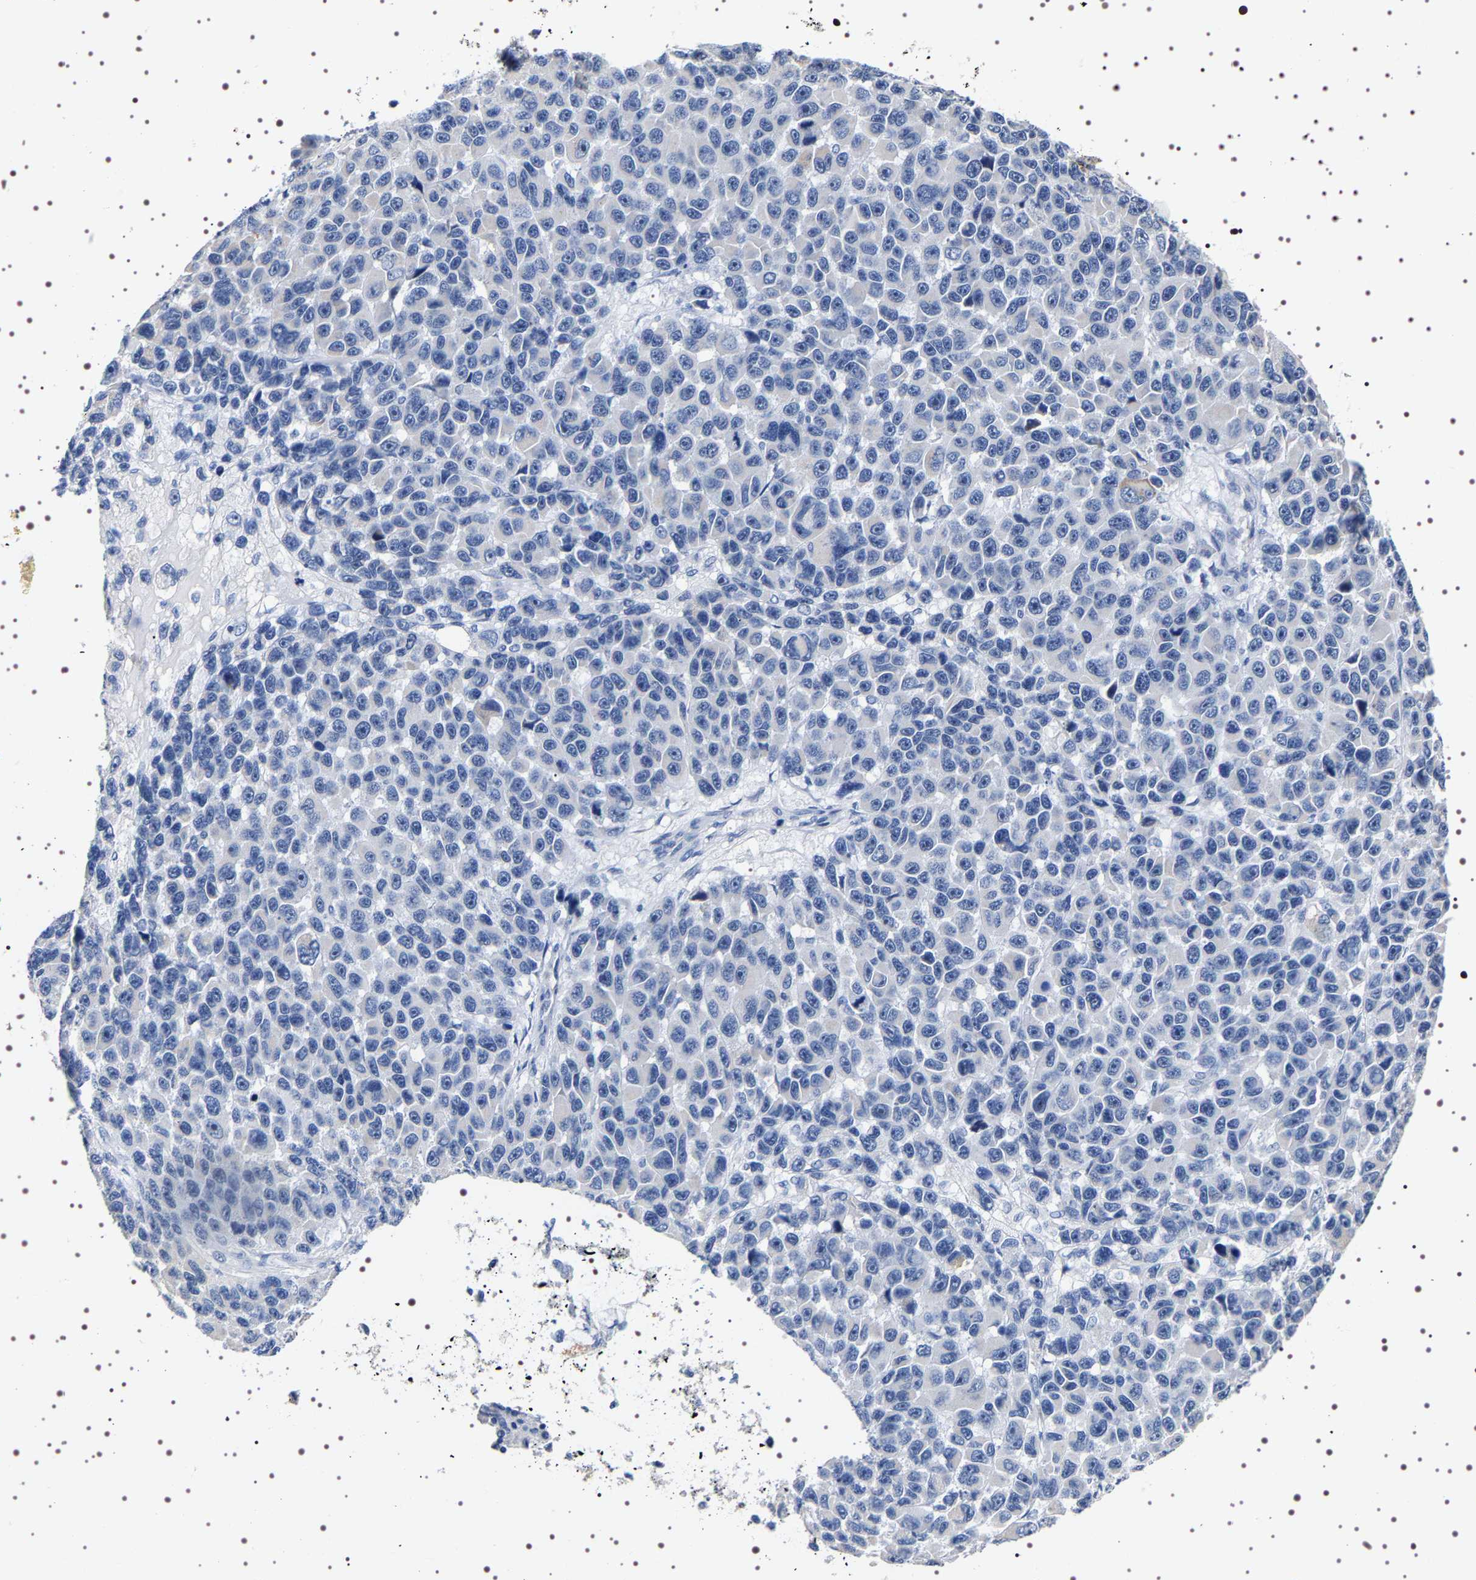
{"staining": {"intensity": "negative", "quantity": "none", "location": "none"}, "tissue": "melanoma", "cell_type": "Tumor cells", "image_type": "cancer", "snomed": [{"axis": "morphology", "description": "Malignant melanoma, NOS"}, {"axis": "topography", "description": "Skin"}], "caption": "The immunohistochemistry (IHC) micrograph has no significant staining in tumor cells of melanoma tissue.", "gene": "UBQLN3", "patient": {"sex": "male", "age": 53}}